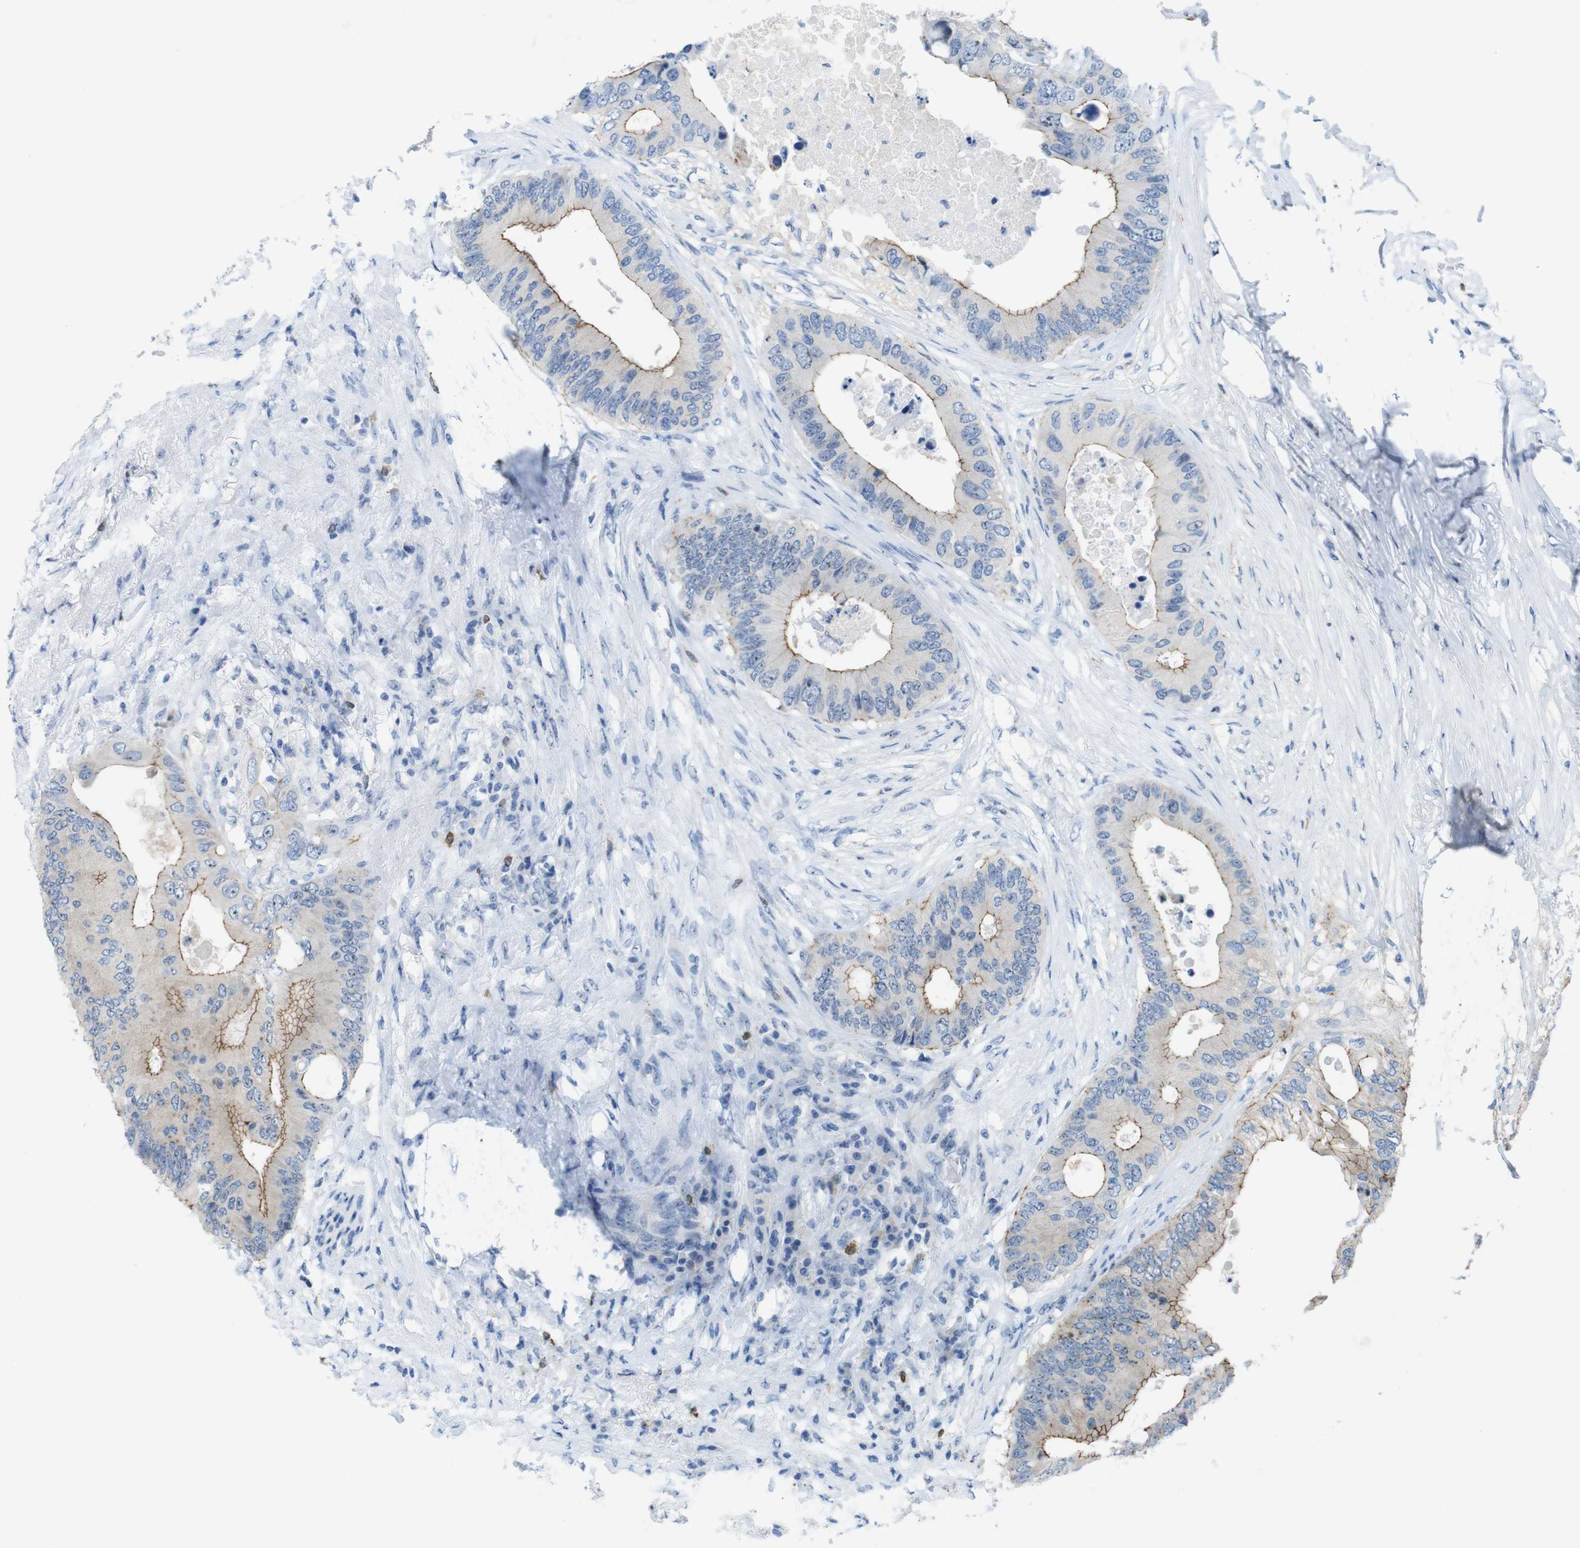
{"staining": {"intensity": "moderate", "quantity": "25%-75%", "location": "cytoplasmic/membranous"}, "tissue": "colorectal cancer", "cell_type": "Tumor cells", "image_type": "cancer", "snomed": [{"axis": "morphology", "description": "Adenocarcinoma, NOS"}, {"axis": "topography", "description": "Colon"}], "caption": "IHC of colorectal adenocarcinoma shows medium levels of moderate cytoplasmic/membranous expression in approximately 25%-75% of tumor cells. (DAB = brown stain, brightfield microscopy at high magnification).", "gene": "TJP3", "patient": {"sex": "male", "age": 71}}